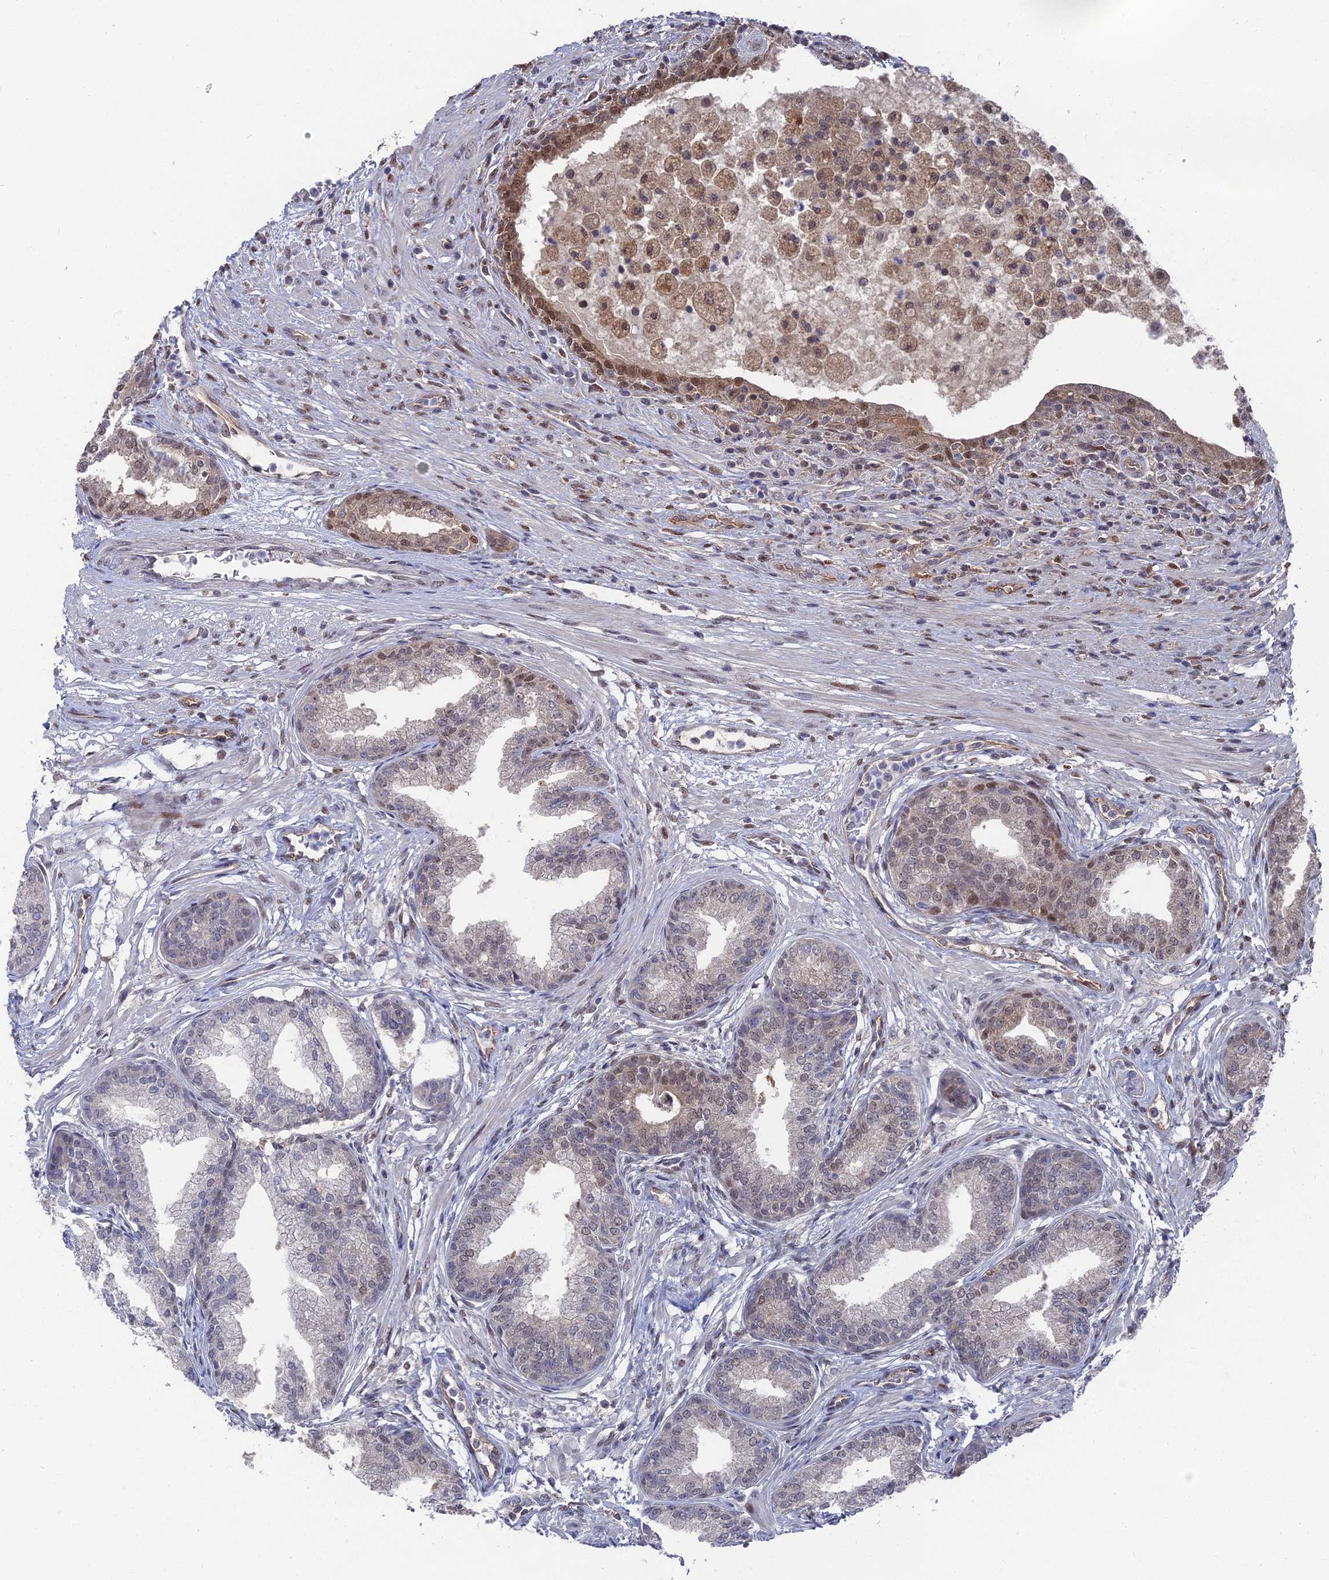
{"staining": {"intensity": "moderate", "quantity": "<25%", "location": "cytoplasmic/membranous,nuclear"}, "tissue": "prostate cancer", "cell_type": "Tumor cells", "image_type": "cancer", "snomed": [{"axis": "morphology", "description": "Adenocarcinoma, High grade"}, {"axis": "topography", "description": "Prostate"}], "caption": "Immunohistochemical staining of human prostate cancer displays moderate cytoplasmic/membranous and nuclear protein staining in approximately <25% of tumor cells.", "gene": "UNC5D", "patient": {"sex": "male", "age": 67}}